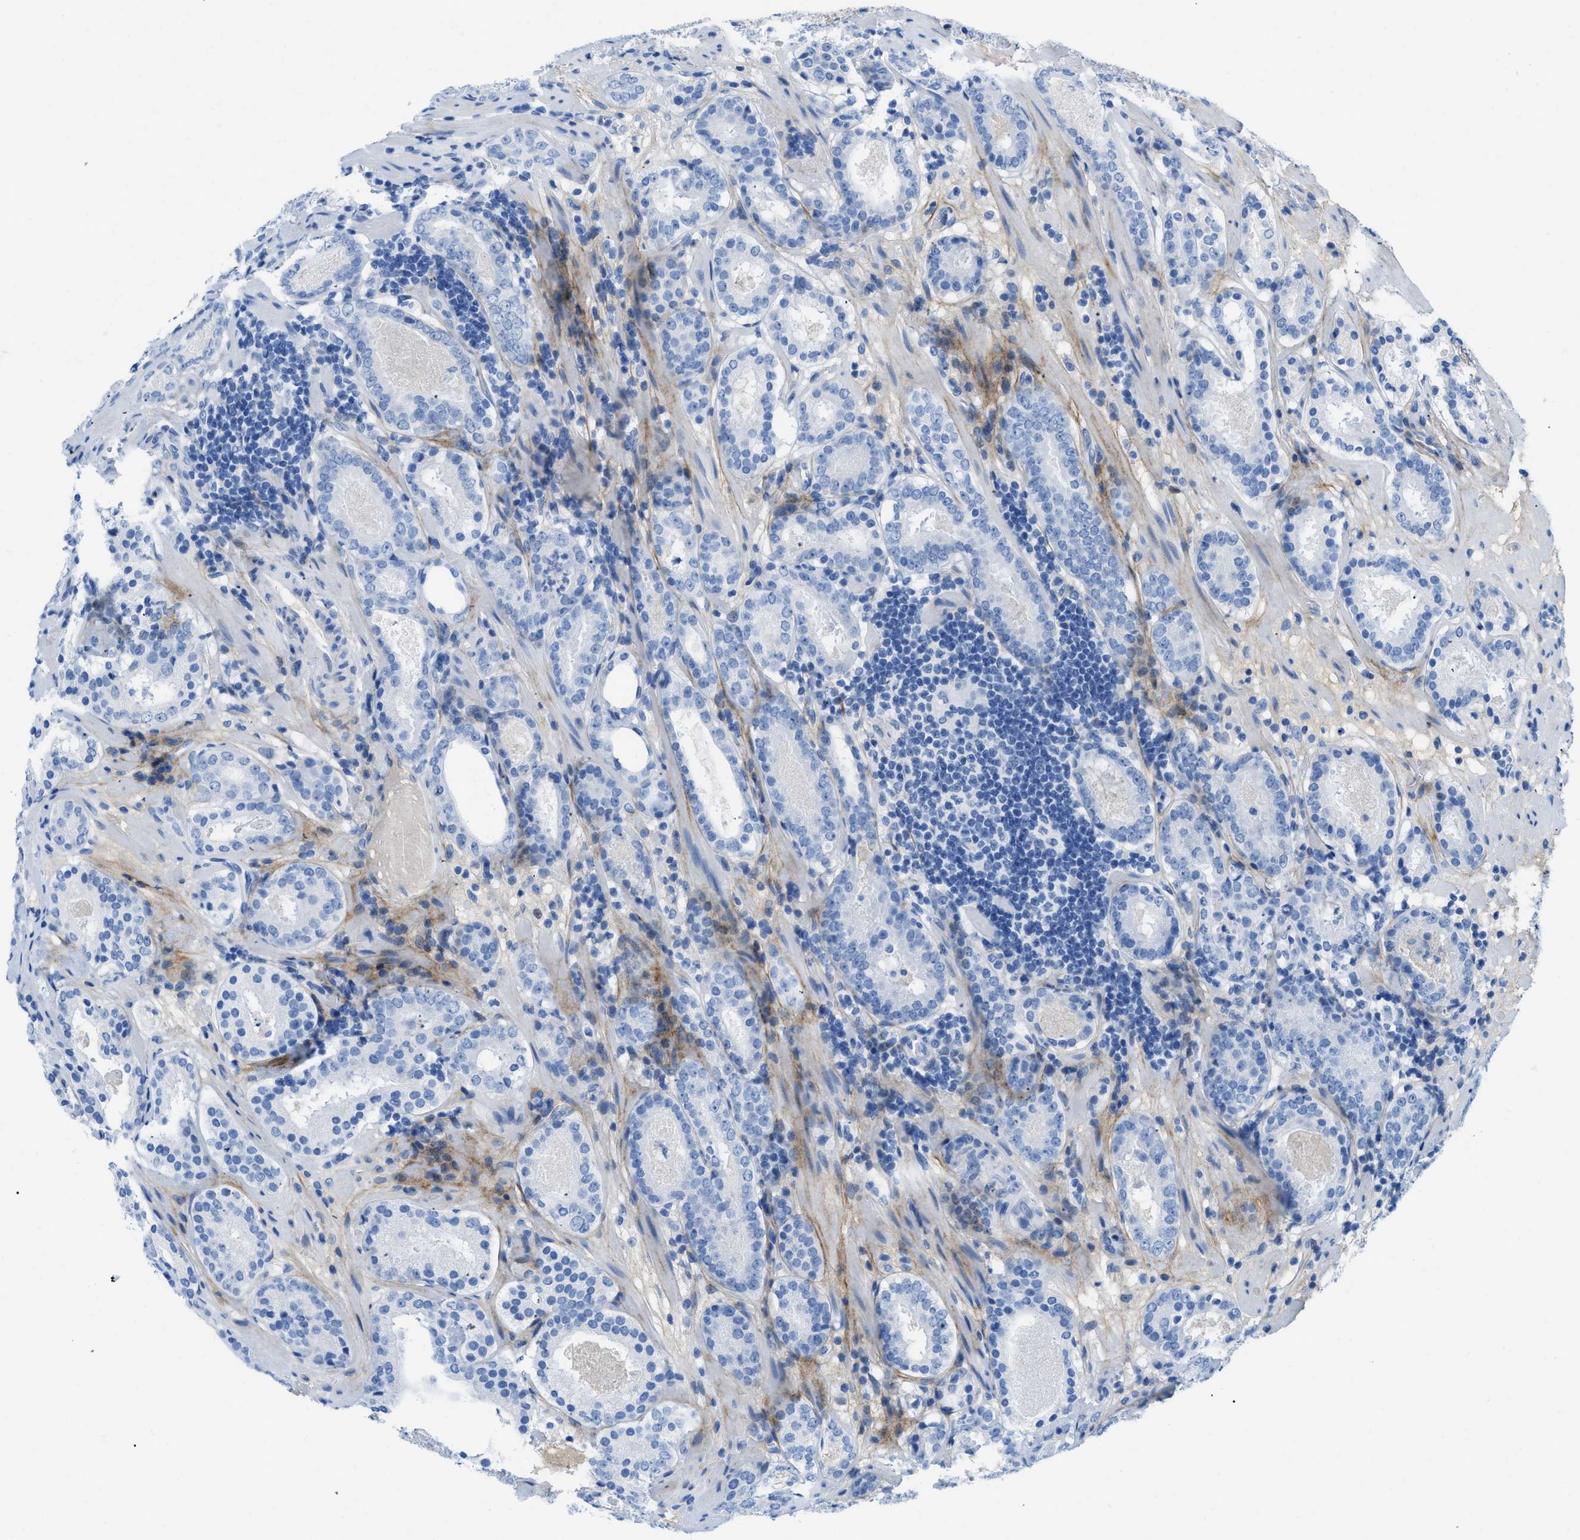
{"staining": {"intensity": "negative", "quantity": "none", "location": "none"}, "tissue": "prostate cancer", "cell_type": "Tumor cells", "image_type": "cancer", "snomed": [{"axis": "morphology", "description": "Adenocarcinoma, Low grade"}, {"axis": "topography", "description": "Prostate"}], "caption": "Prostate low-grade adenocarcinoma was stained to show a protein in brown. There is no significant staining in tumor cells.", "gene": "COL3A1", "patient": {"sex": "male", "age": 69}}